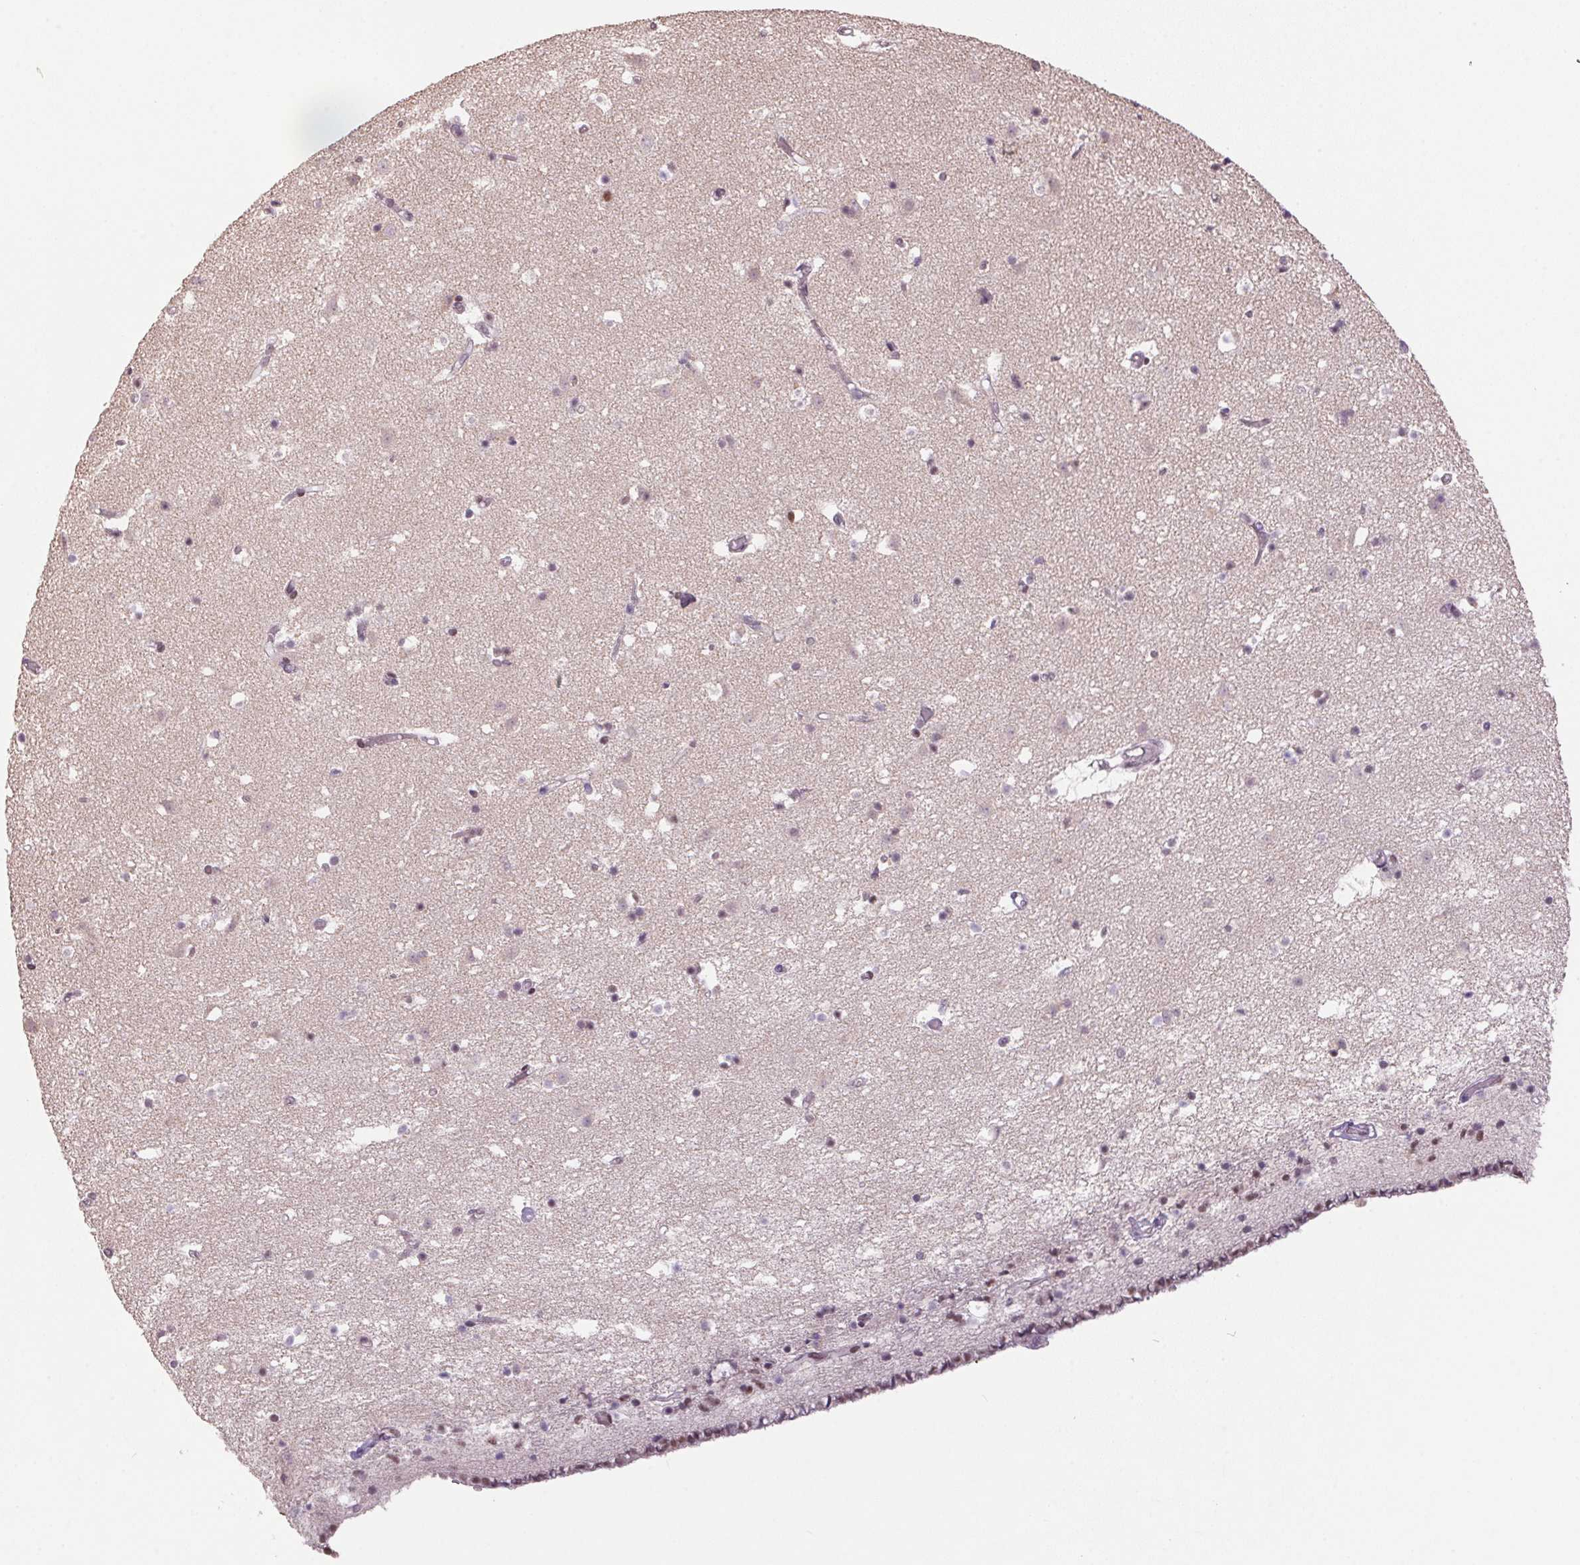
{"staining": {"intensity": "weak", "quantity": "<25%", "location": "nuclear"}, "tissue": "caudate", "cell_type": "Glial cells", "image_type": "normal", "snomed": [{"axis": "morphology", "description": "Normal tissue, NOS"}, {"axis": "topography", "description": "Lateral ventricle wall"}], "caption": "This is an immunohistochemistry photomicrograph of unremarkable human caudate. There is no positivity in glial cells.", "gene": "ZBTB4", "patient": {"sex": "female", "age": 42}}